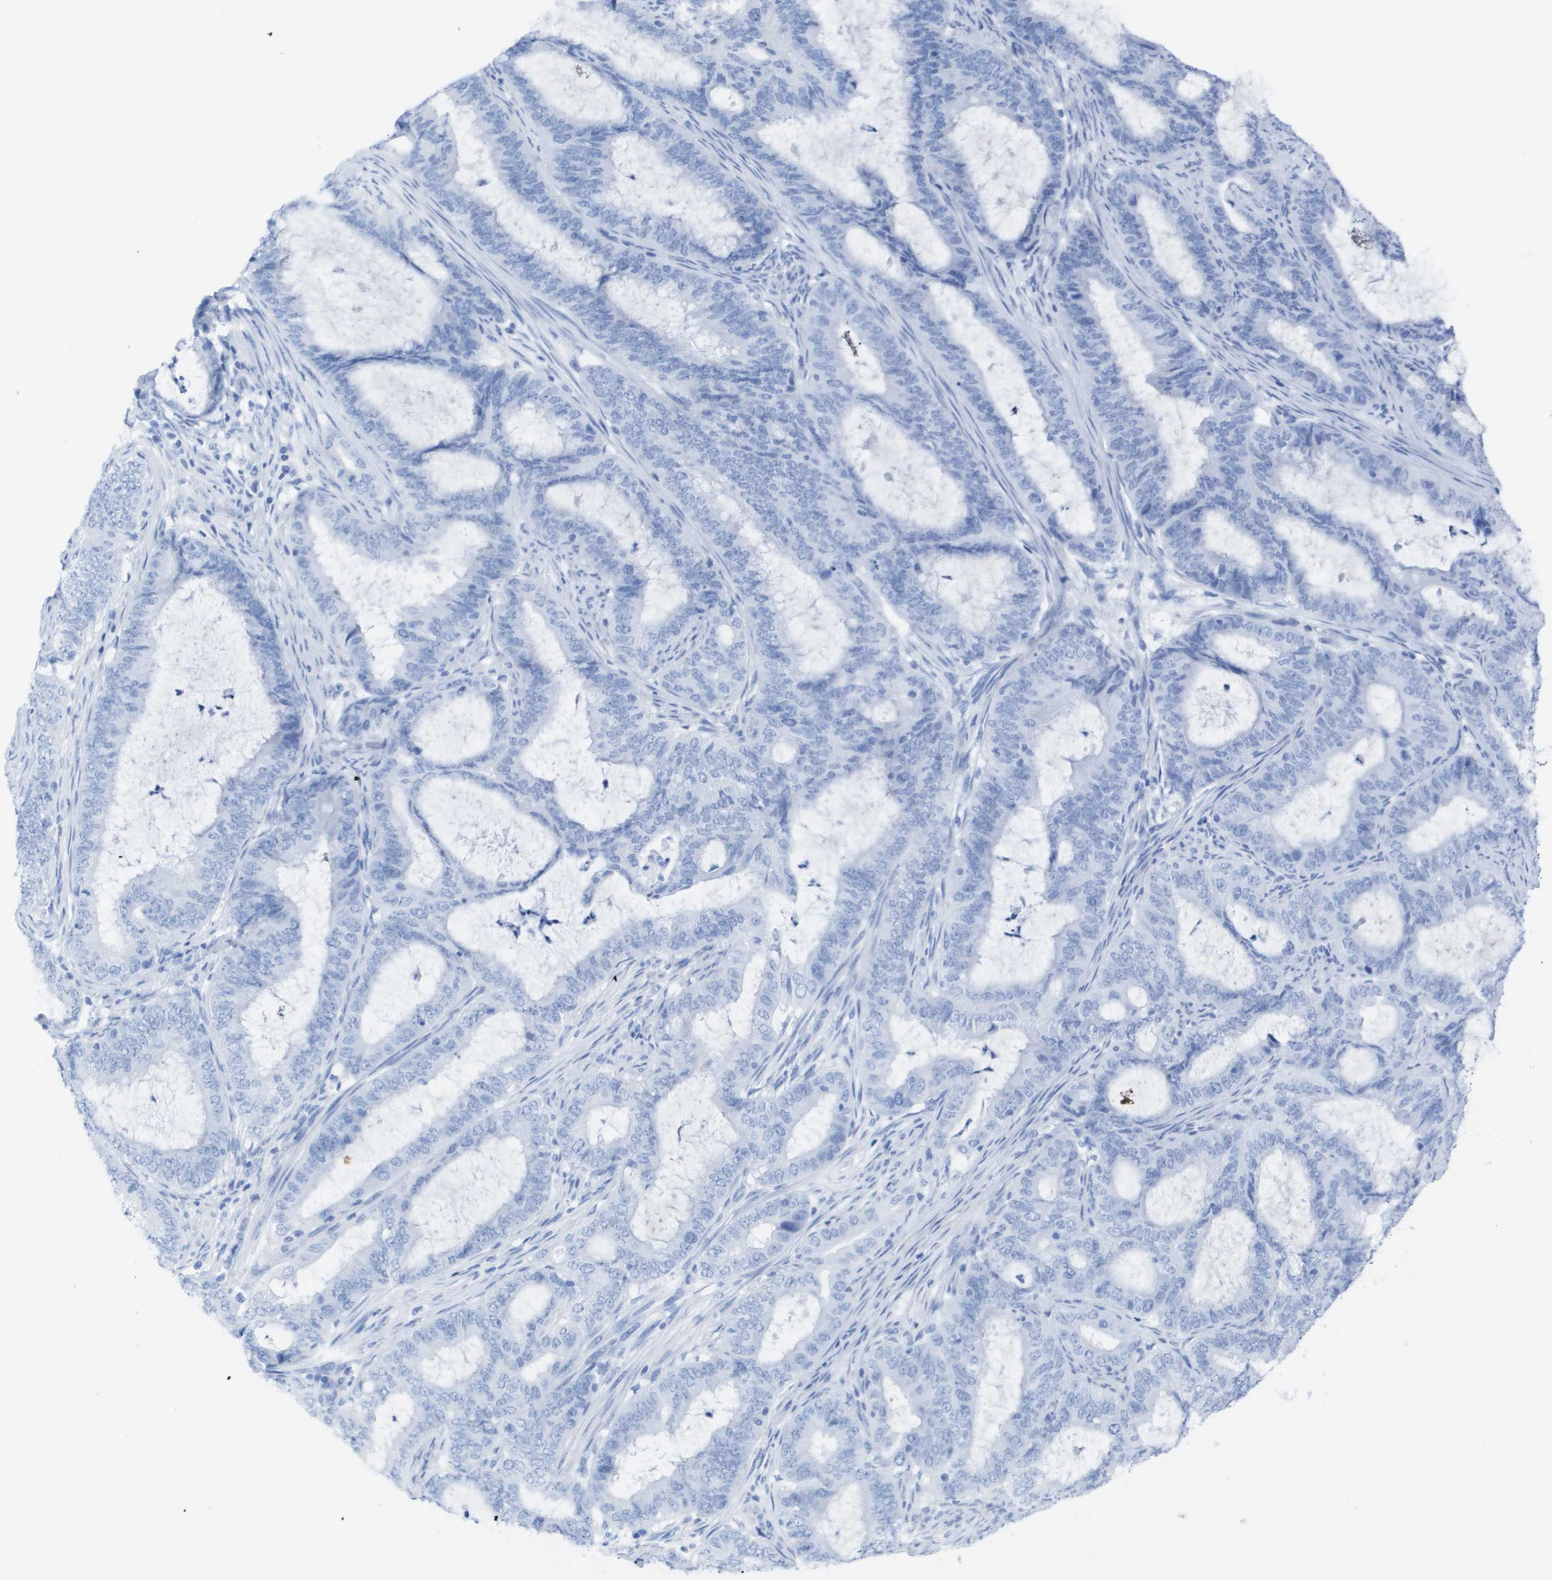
{"staining": {"intensity": "negative", "quantity": "none", "location": "none"}, "tissue": "endometrial cancer", "cell_type": "Tumor cells", "image_type": "cancer", "snomed": [{"axis": "morphology", "description": "Adenocarcinoma, NOS"}, {"axis": "topography", "description": "Endometrium"}], "caption": "Immunohistochemistry (IHC) histopathology image of human endometrial cancer stained for a protein (brown), which shows no expression in tumor cells.", "gene": "KCNA3", "patient": {"sex": "female", "age": 70}}